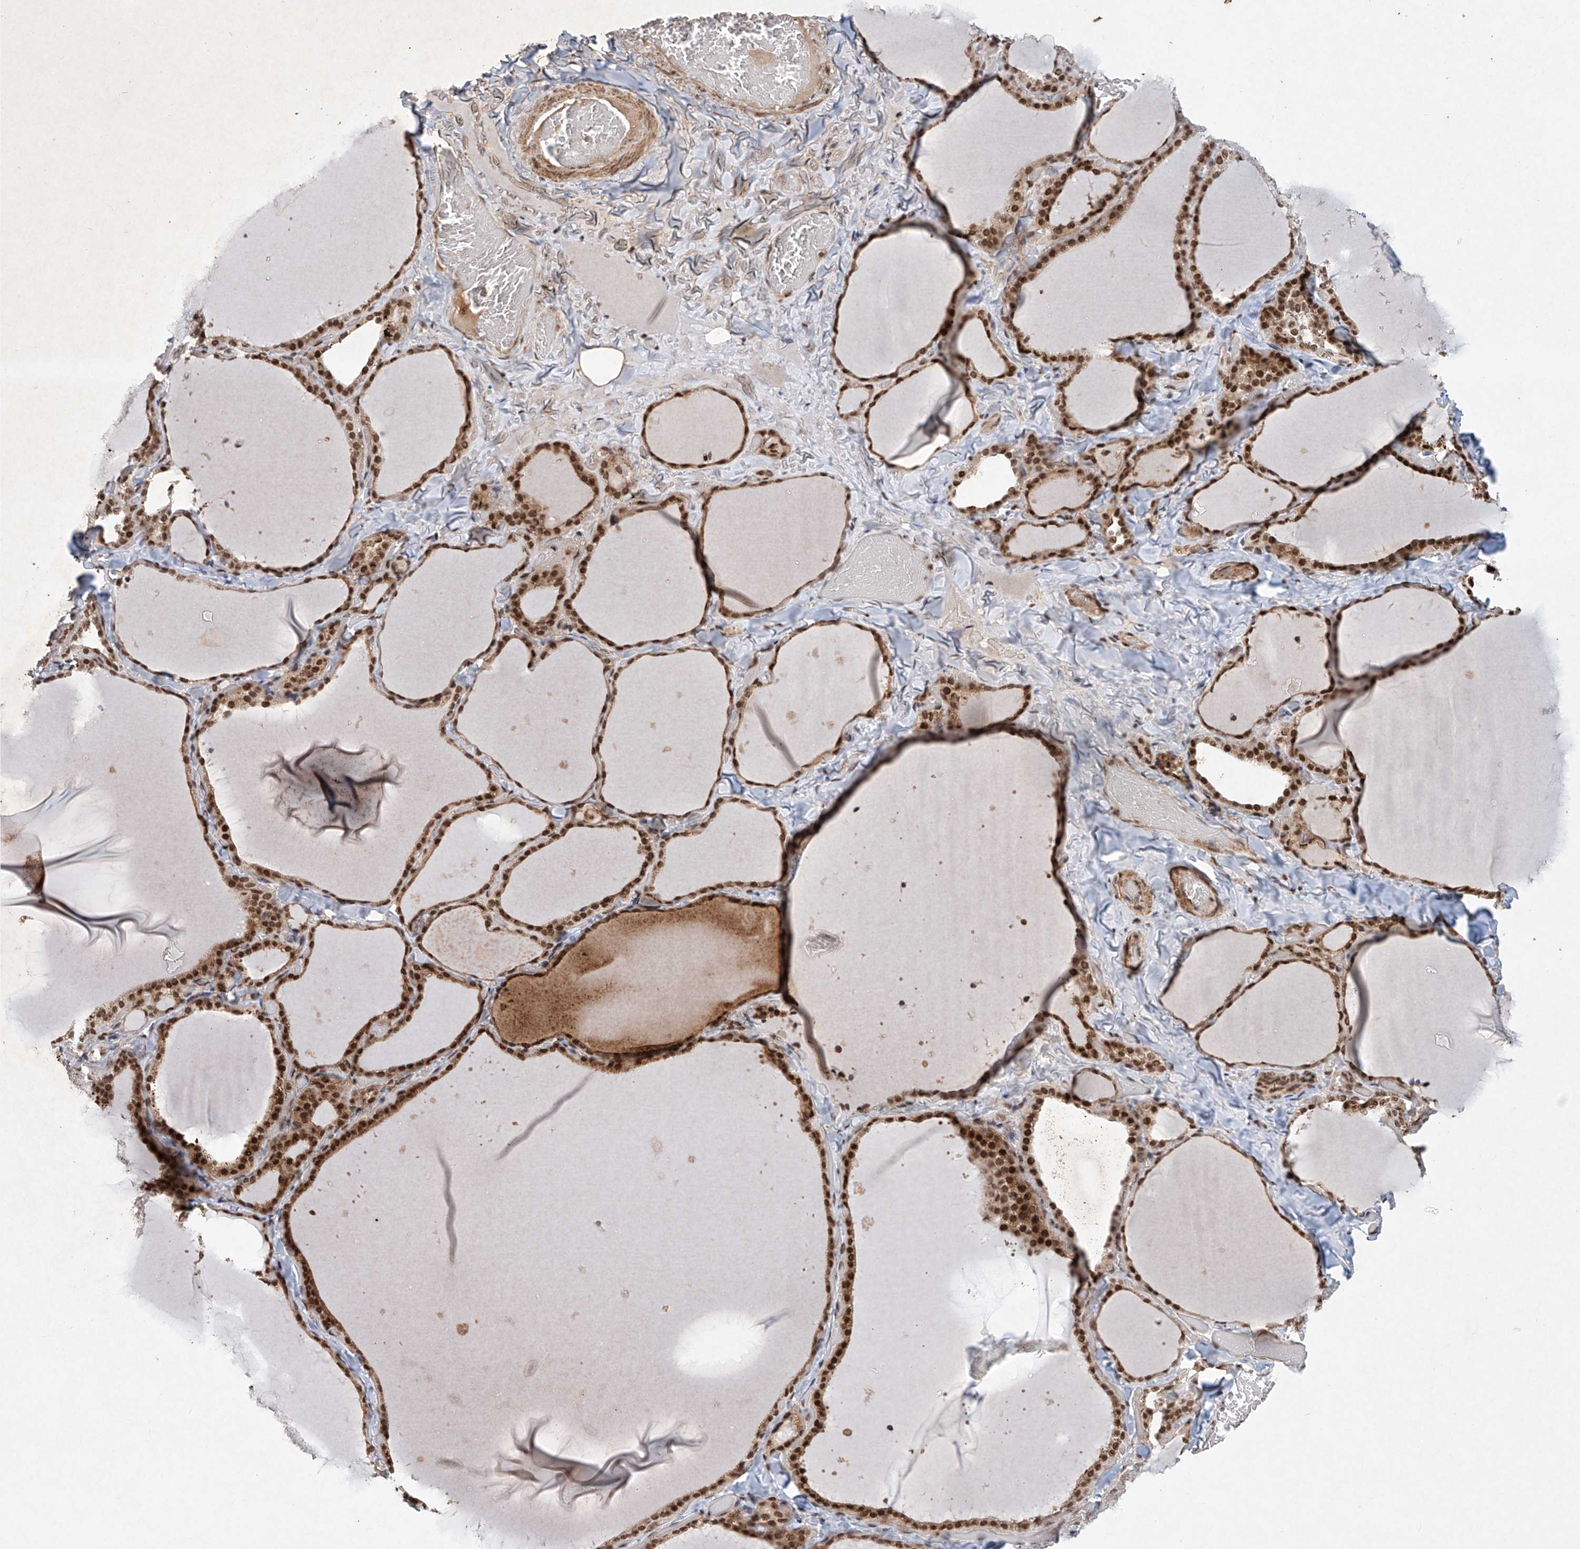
{"staining": {"intensity": "strong", "quantity": ">75%", "location": "cytoplasmic/membranous,nuclear"}, "tissue": "thyroid gland", "cell_type": "Glandular cells", "image_type": "normal", "snomed": [{"axis": "morphology", "description": "Normal tissue, NOS"}, {"axis": "topography", "description": "Thyroid gland"}], "caption": "Immunohistochemistry (IHC) (DAB (3,3'-diaminobenzidine)) staining of normal human thyroid gland displays strong cytoplasmic/membranous,nuclear protein staining in approximately >75% of glandular cells.", "gene": "ZNF470", "patient": {"sex": "female", "age": 22}}